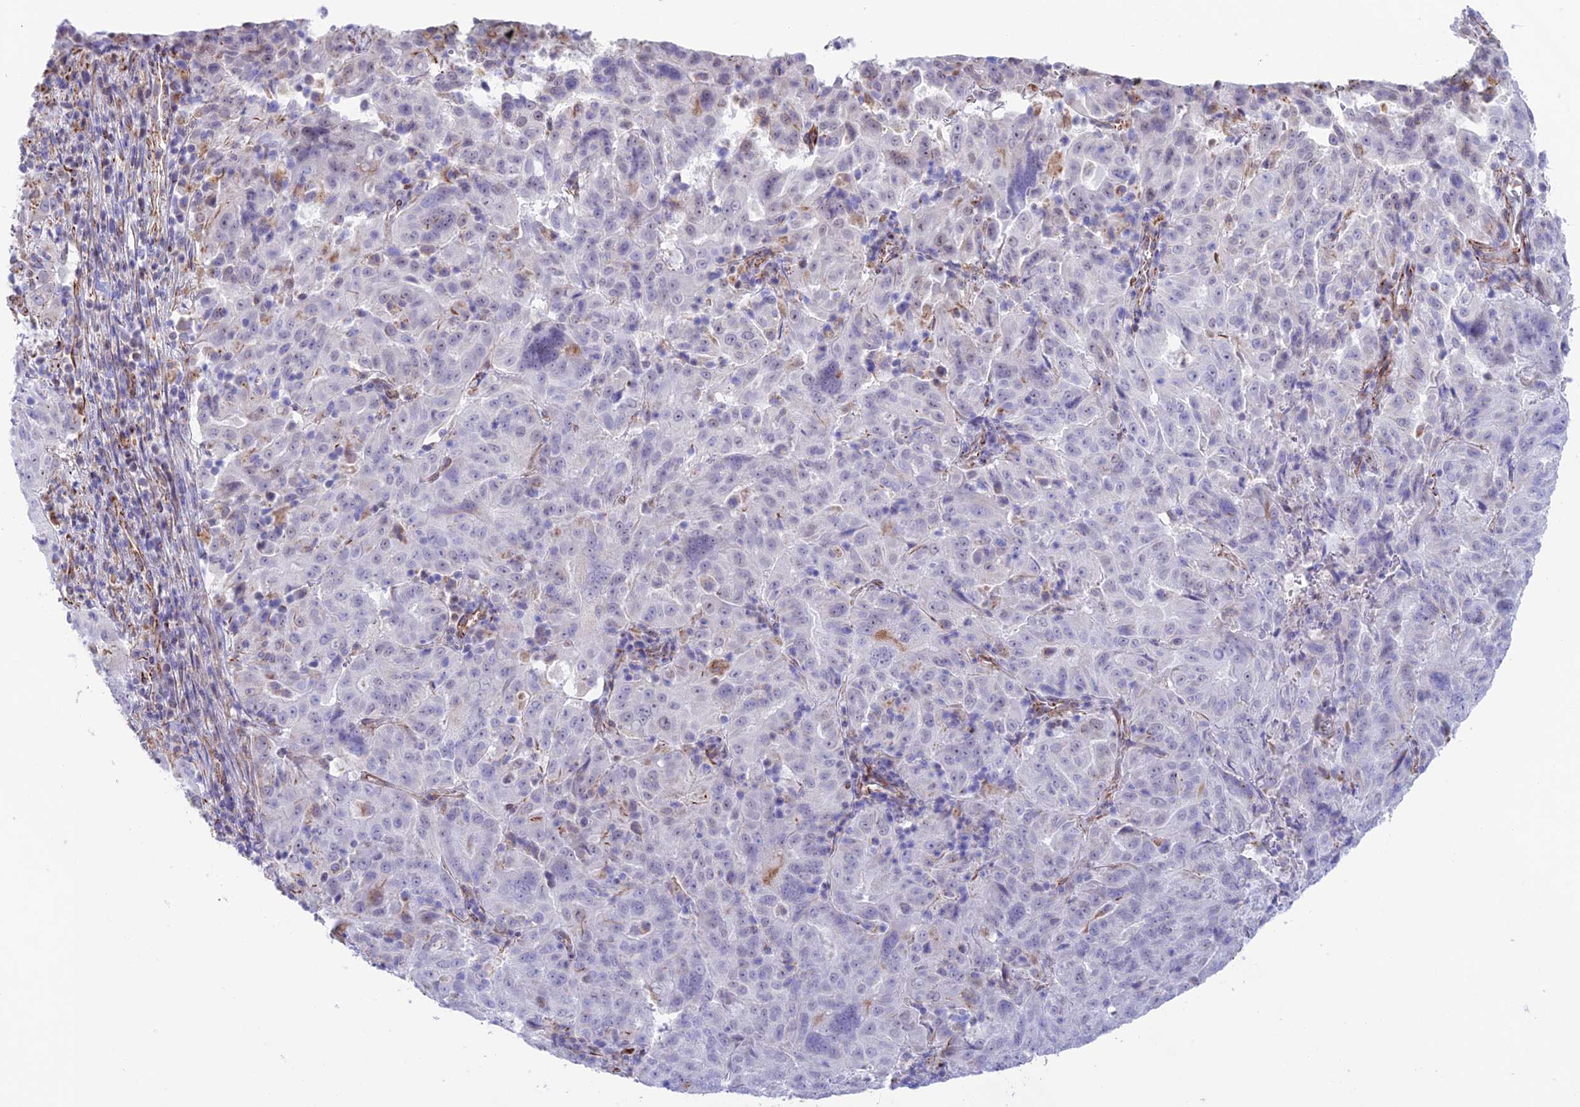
{"staining": {"intensity": "negative", "quantity": "none", "location": "none"}, "tissue": "pancreatic cancer", "cell_type": "Tumor cells", "image_type": "cancer", "snomed": [{"axis": "morphology", "description": "Adenocarcinoma, NOS"}, {"axis": "topography", "description": "Pancreas"}], "caption": "The immunohistochemistry micrograph has no significant expression in tumor cells of pancreatic adenocarcinoma tissue.", "gene": "ZNF652", "patient": {"sex": "male", "age": 63}}